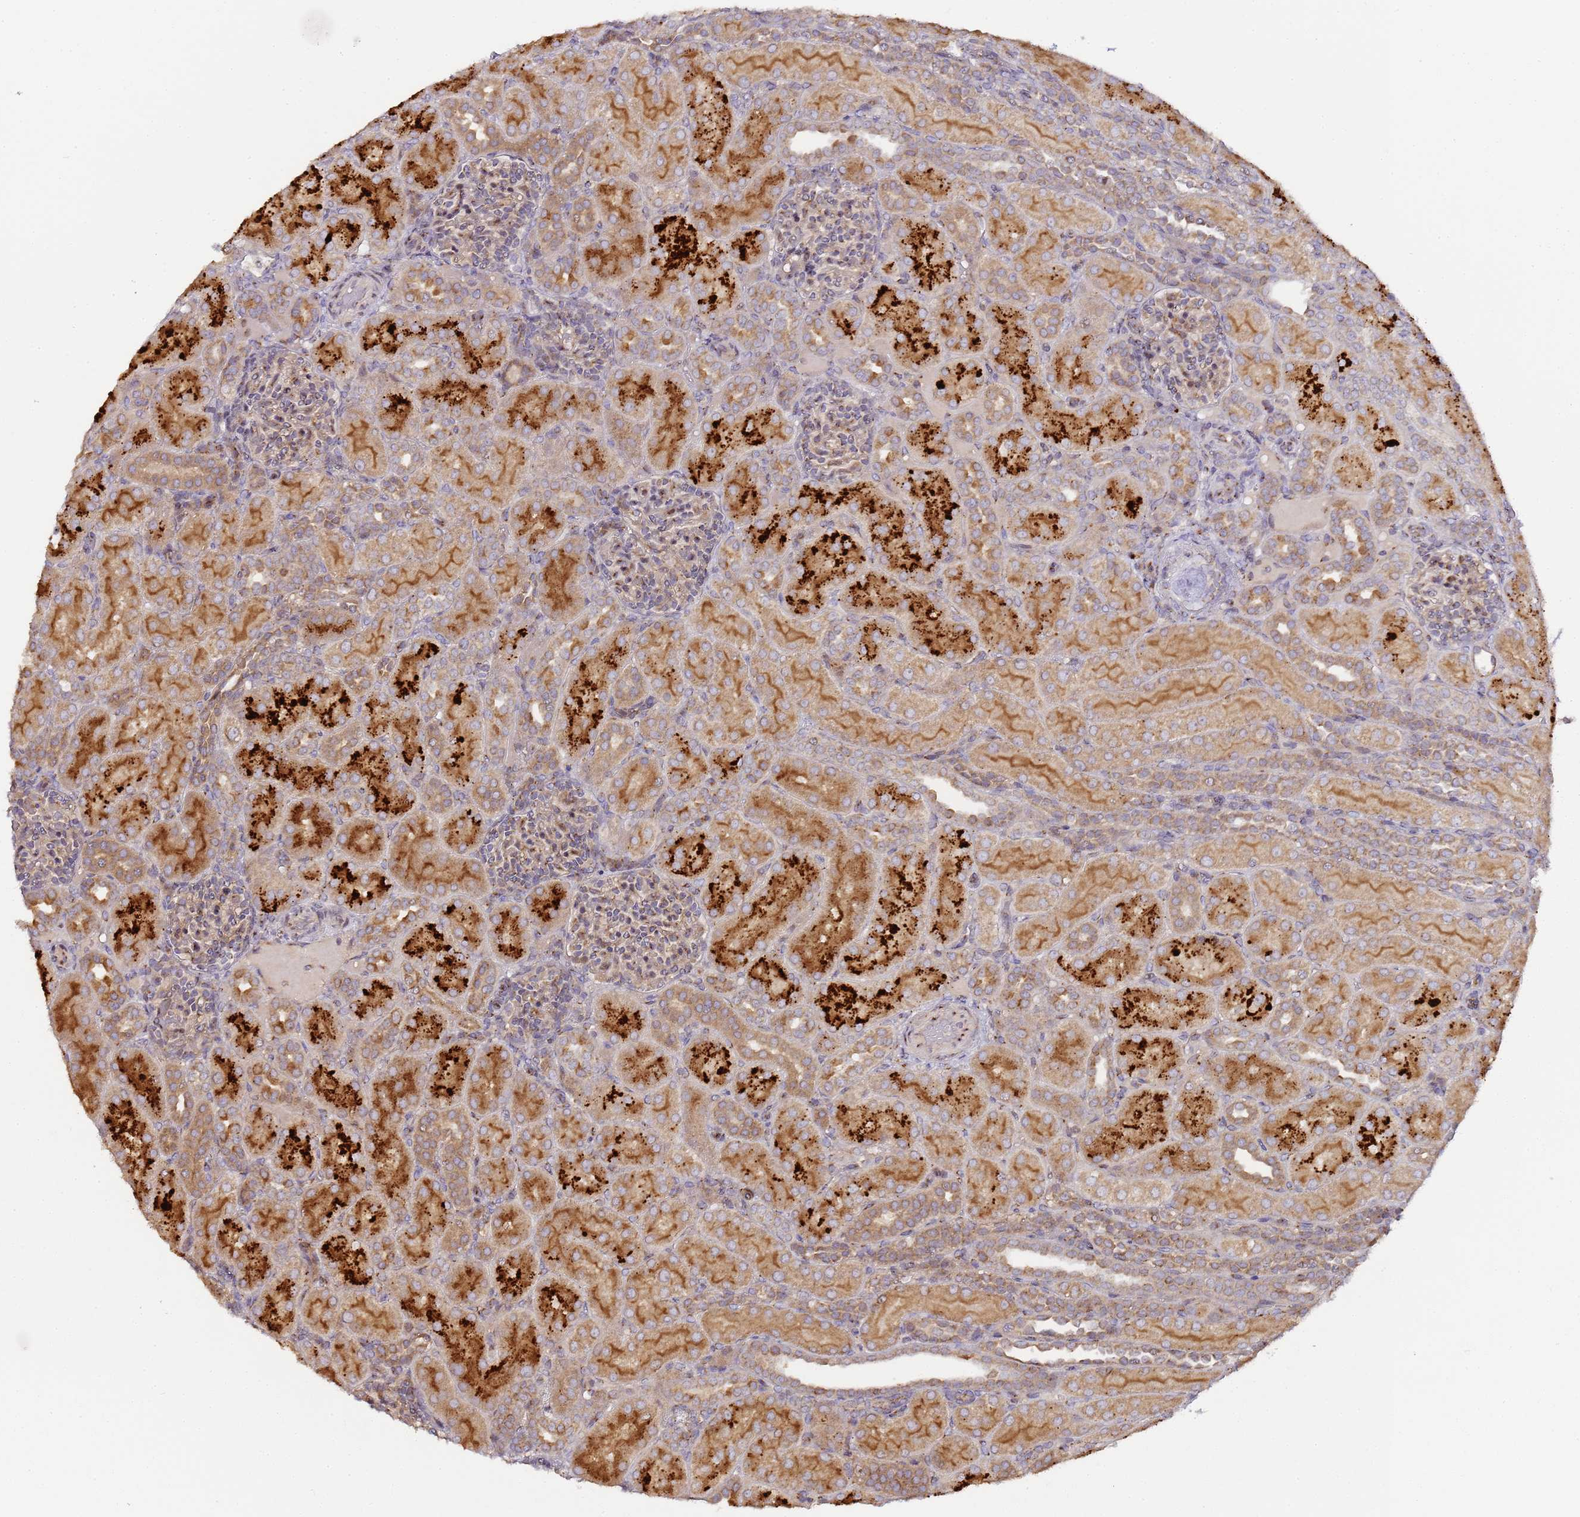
{"staining": {"intensity": "moderate", "quantity": "<25%", "location": "cytoplasmic/membranous"}, "tissue": "kidney", "cell_type": "Cells in glomeruli", "image_type": "normal", "snomed": [{"axis": "morphology", "description": "Normal tissue, NOS"}, {"axis": "topography", "description": "Kidney"}], "caption": "High-power microscopy captured an immunohistochemistry (IHC) histopathology image of normal kidney, revealing moderate cytoplasmic/membranous staining in approximately <25% of cells in glomeruli. (Brightfield microscopy of DAB IHC at high magnification).", "gene": "MRPL49", "patient": {"sex": "male", "age": 1}}